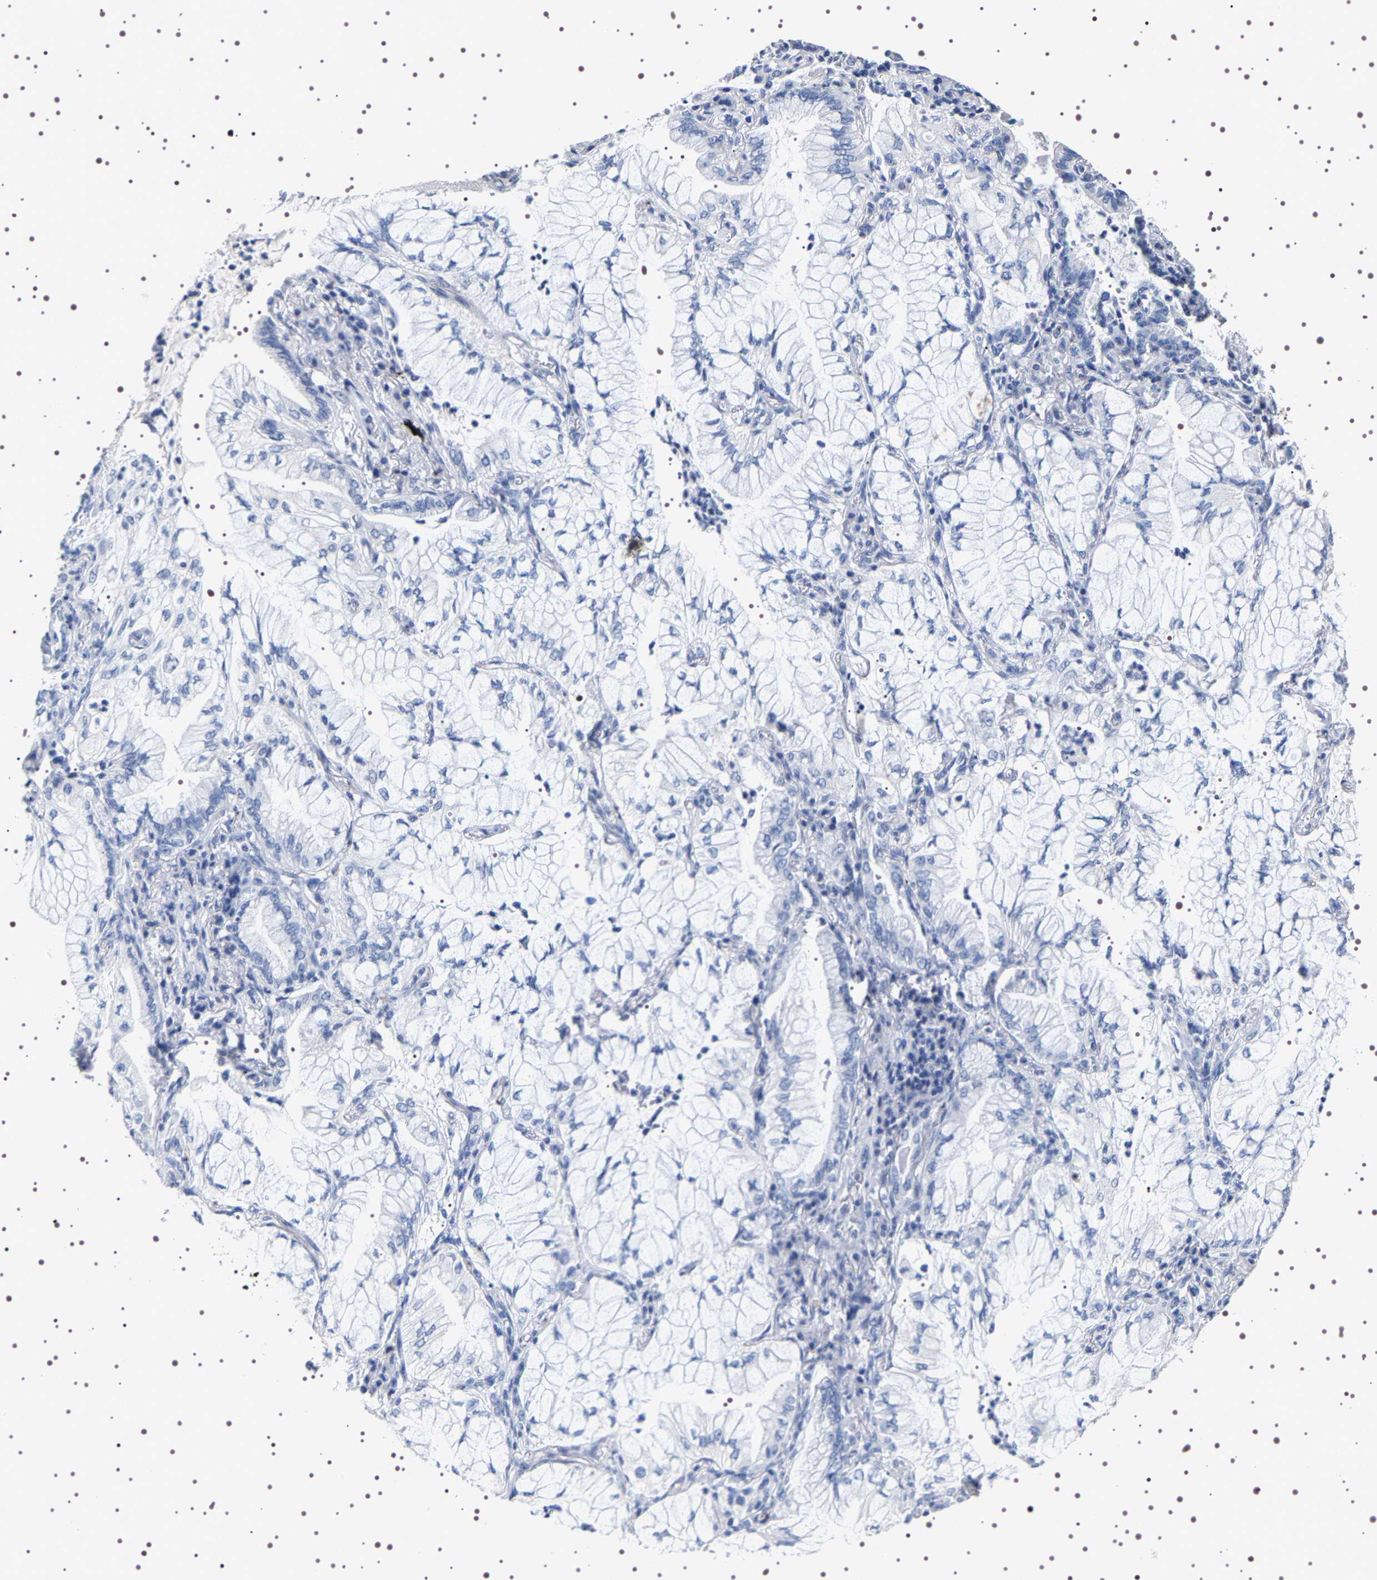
{"staining": {"intensity": "negative", "quantity": "none", "location": "none"}, "tissue": "lung cancer", "cell_type": "Tumor cells", "image_type": "cancer", "snomed": [{"axis": "morphology", "description": "Adenocarcinoma, NOS"}, {"axis": "topography", "description": "Lung"}], "caption": "There is no significant positivity in tumor cells of lung adenocarcinoma.", "gene": "UBQLN3", "patient": {"sex": "female", "age": 70}}